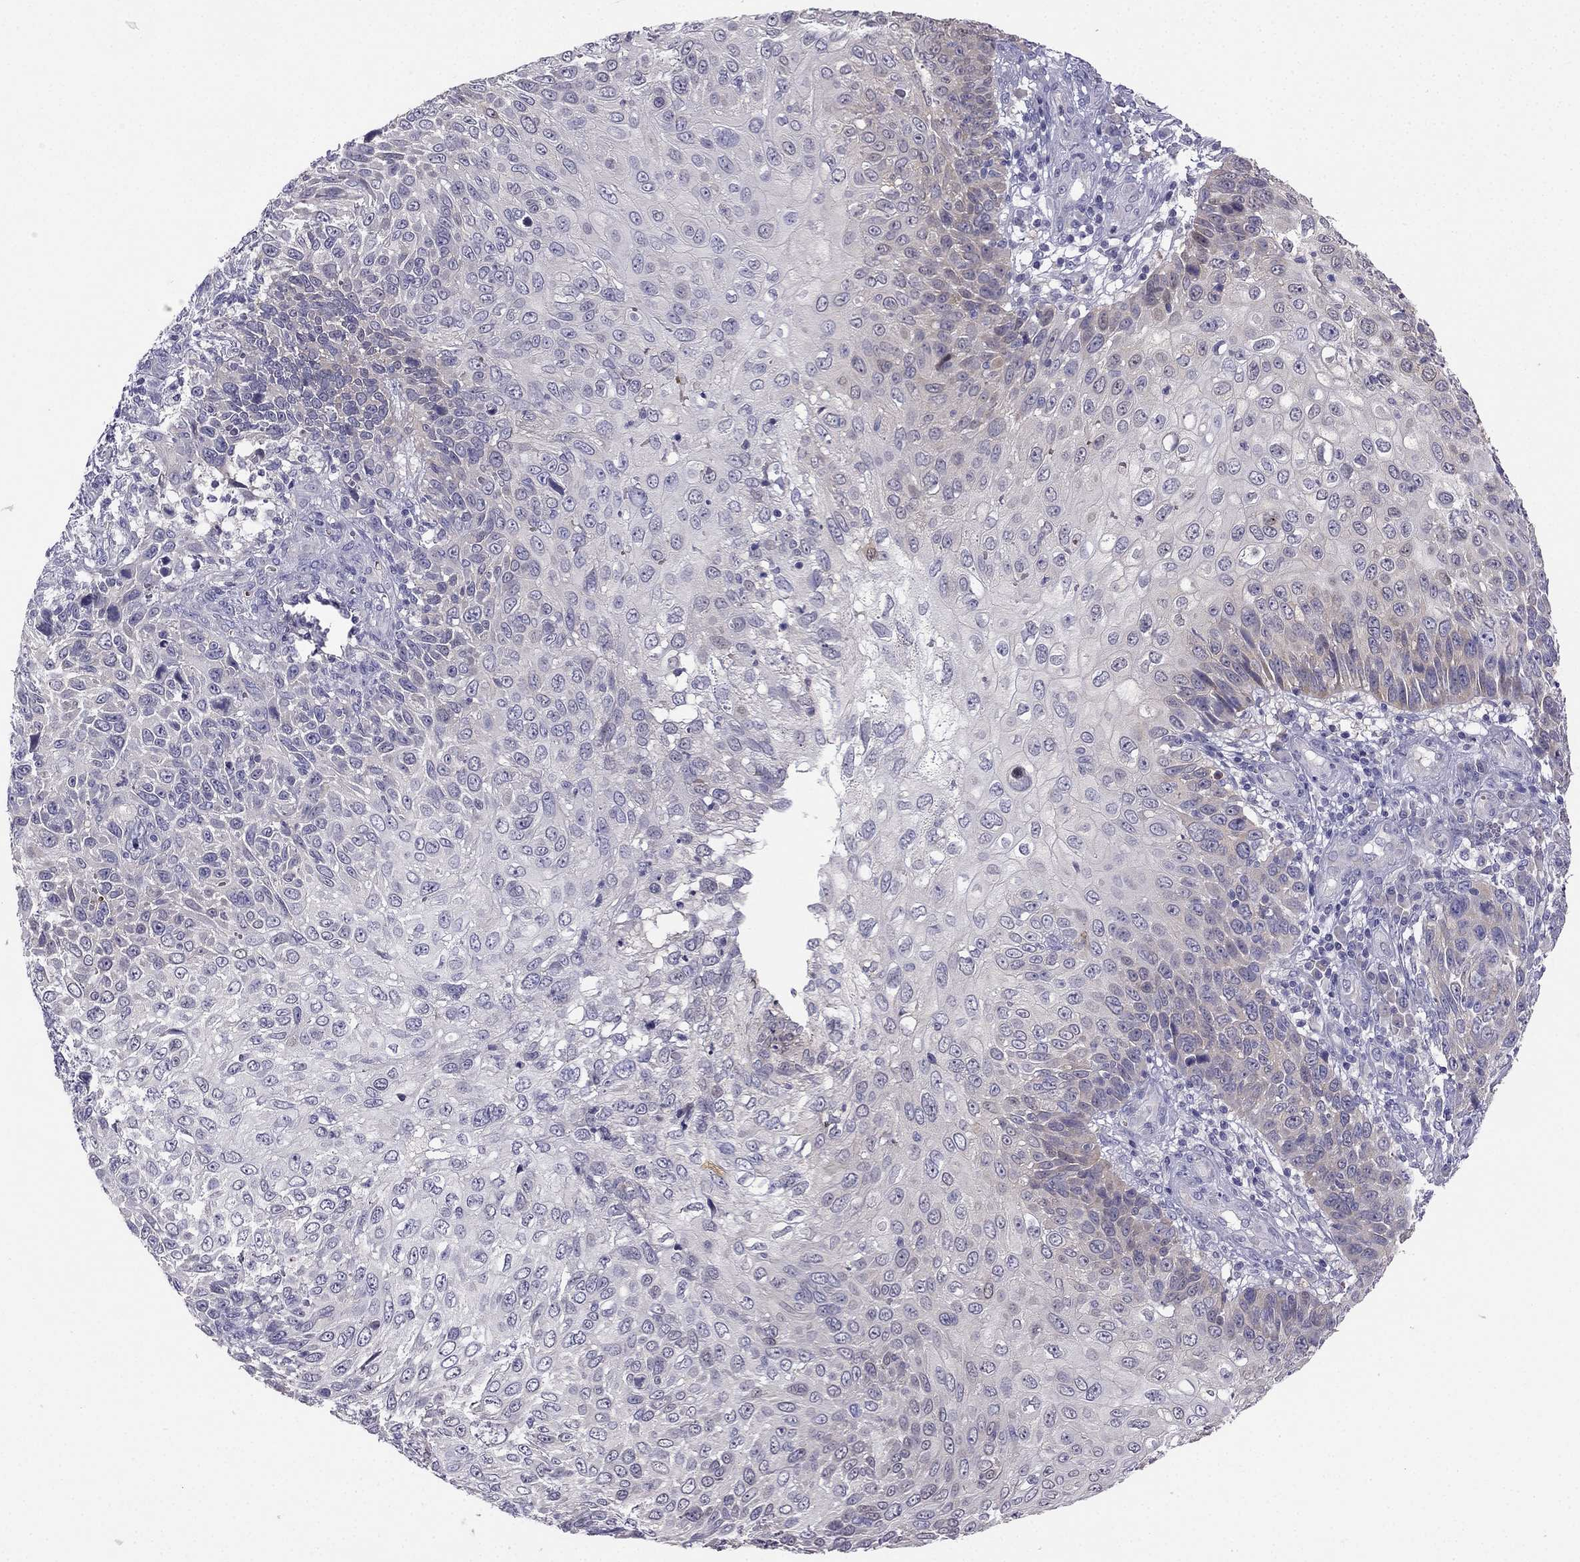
{"staining": {"intensity": "weak", "quantity": "<25%", "location": "cytoplasmic/membranous"}, "tissue": "skin cancer", "cell_type": "Tumor cells", "image_type": "cancer", "snomed": [{"axis": "morphology", "description": "Squamous cell carcinoma, NOS"}, {"axis": "topography", "description": "Skin"}], "caption": "The image exhibits no staining of tumor cells in skin cancer (squamous cell carcinoma).", "gene": "RSPH14", "patient": {"sex": "male", "age": 92}}